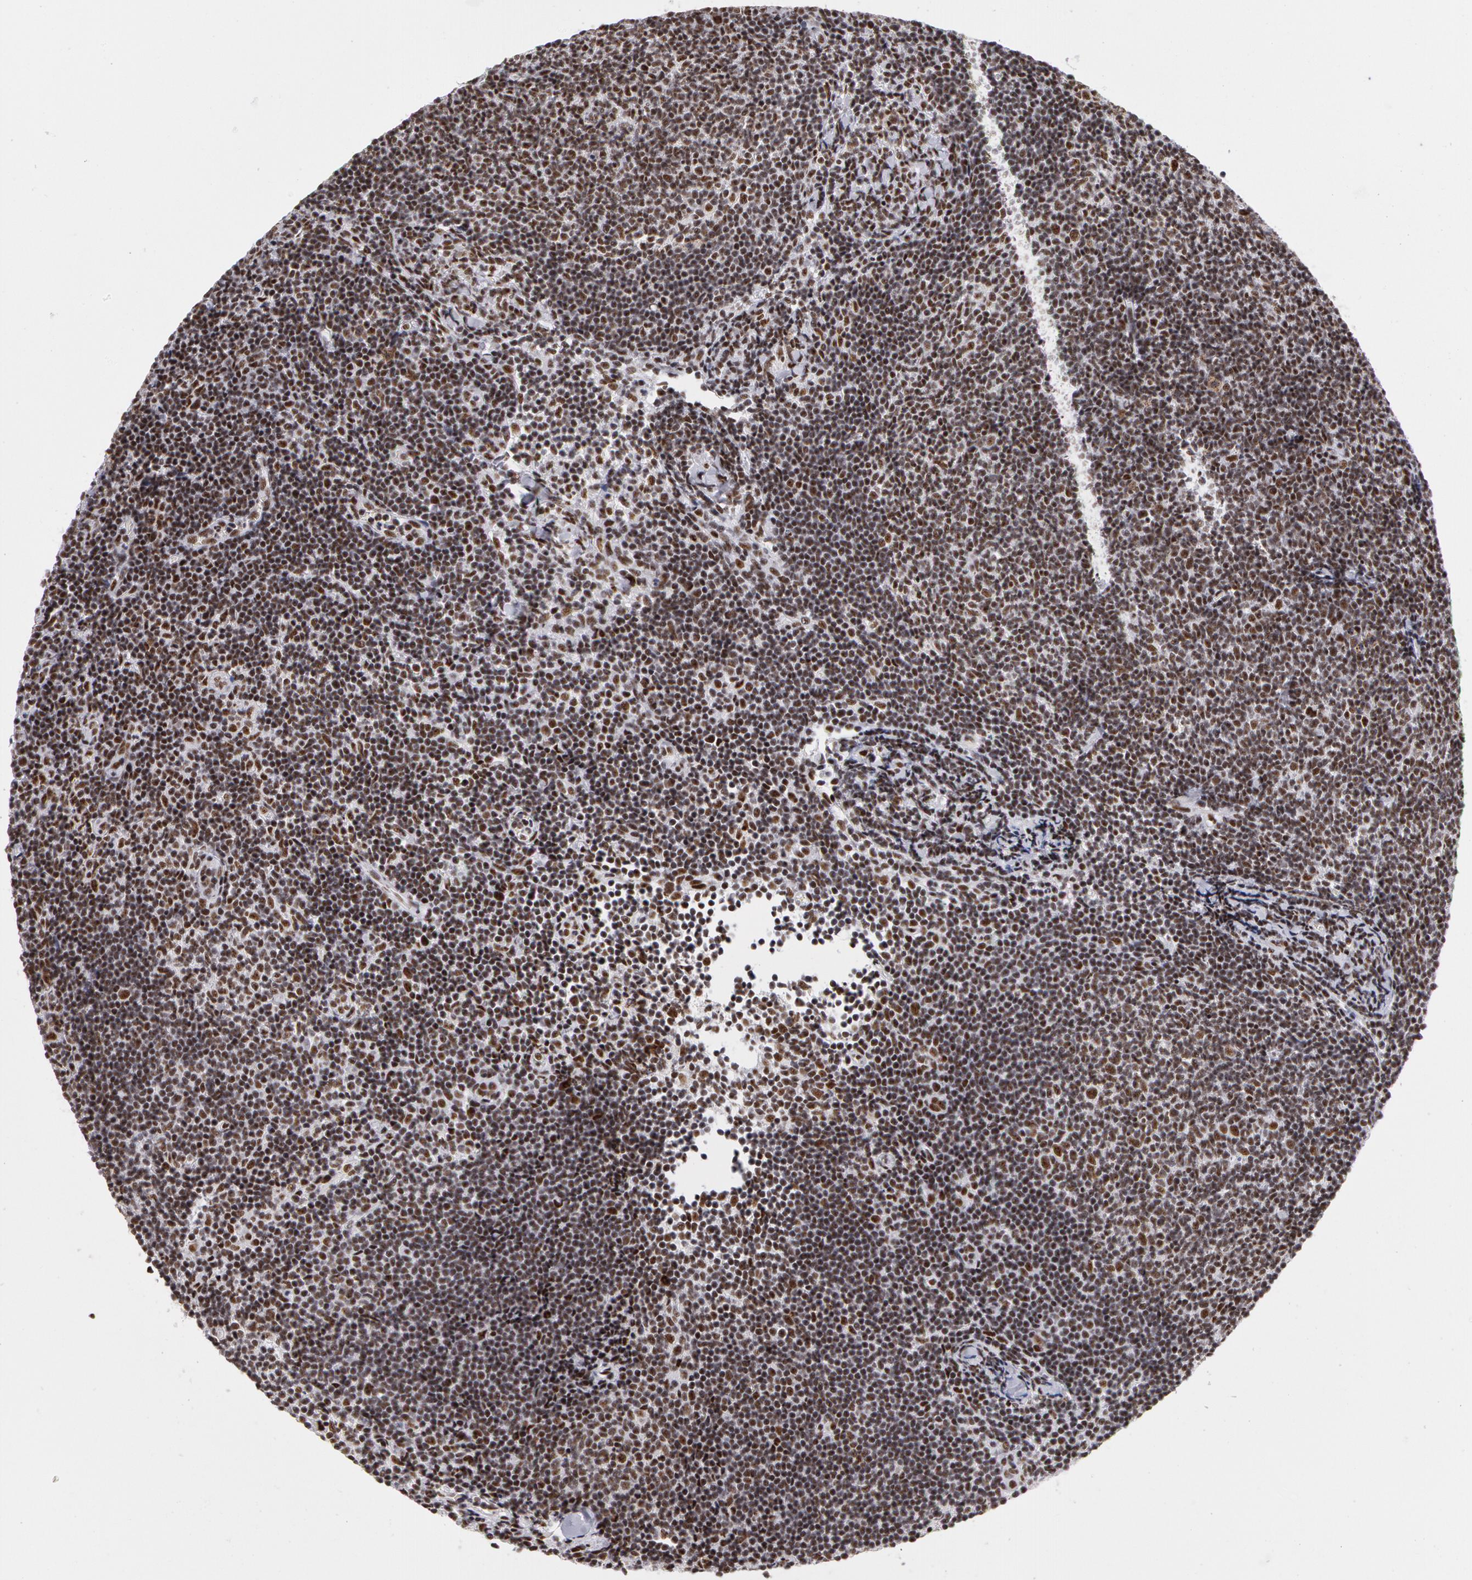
{"staining": {"intensity": "moderate", "quantity": ">75%", "location": "nuclear"}, "tissue": "lymphoma", "cell_type": "Tumor cells", "image_type": "cancer", "snomed": [{"axis": "morphology", "description": "Malignant lymphoma, non-Hodgkin's type, Low grade"}, {"axis": "topography", "description": "Lymph node"}], "caption": "There is medium levels of moderate nuclear positivity in tumor cells of lymphoma, as demonstrated by immunohistochemical staining (brown color).", "gene": "PNN", "patient": {"sex": "male", "age": 49}}